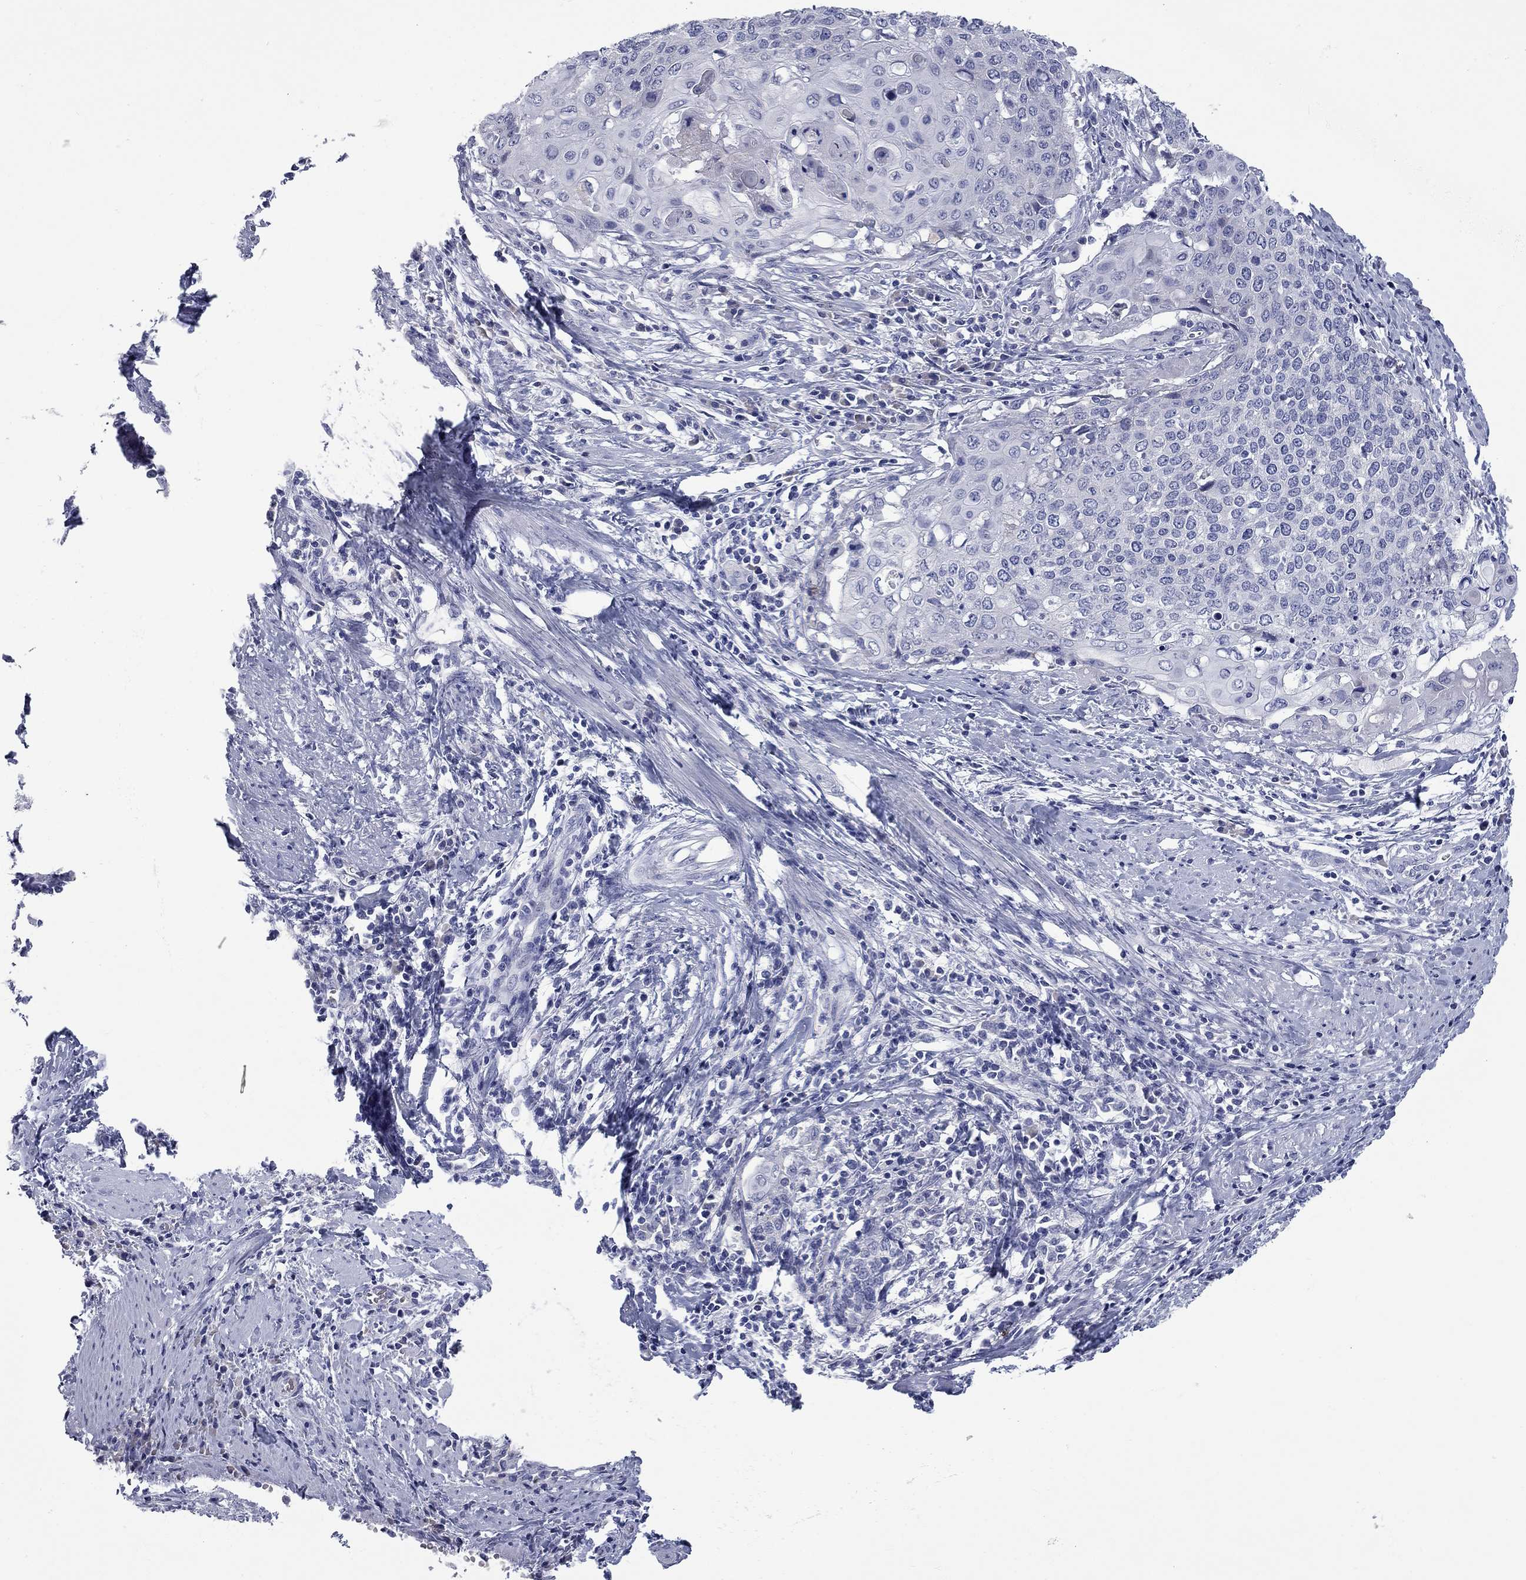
{"staining": {"intensity": "negative", "quantity": "none", "location": "none"}, "tissue": "cervical cancer", "cell_type": "Tumor cells", "image_type": "cancer", "snomed": [{"axis": "morphology", "description": "Squamous cell carcinoma, NOS"}, {"axis": "topography", "description": "Cervix"}], "caption": "Immunohistochemical staining of cervical cancer (squamous cell carcinoma) exhibits no significant staining in tumor cells. The staining is performed using DAB (3,3'-diaminobenzidine) brown chromogen with nuclei counter-stained in using hematoxylin.", "gene": "UNC119B", "patient": {"sex": "female", "age": 39}}